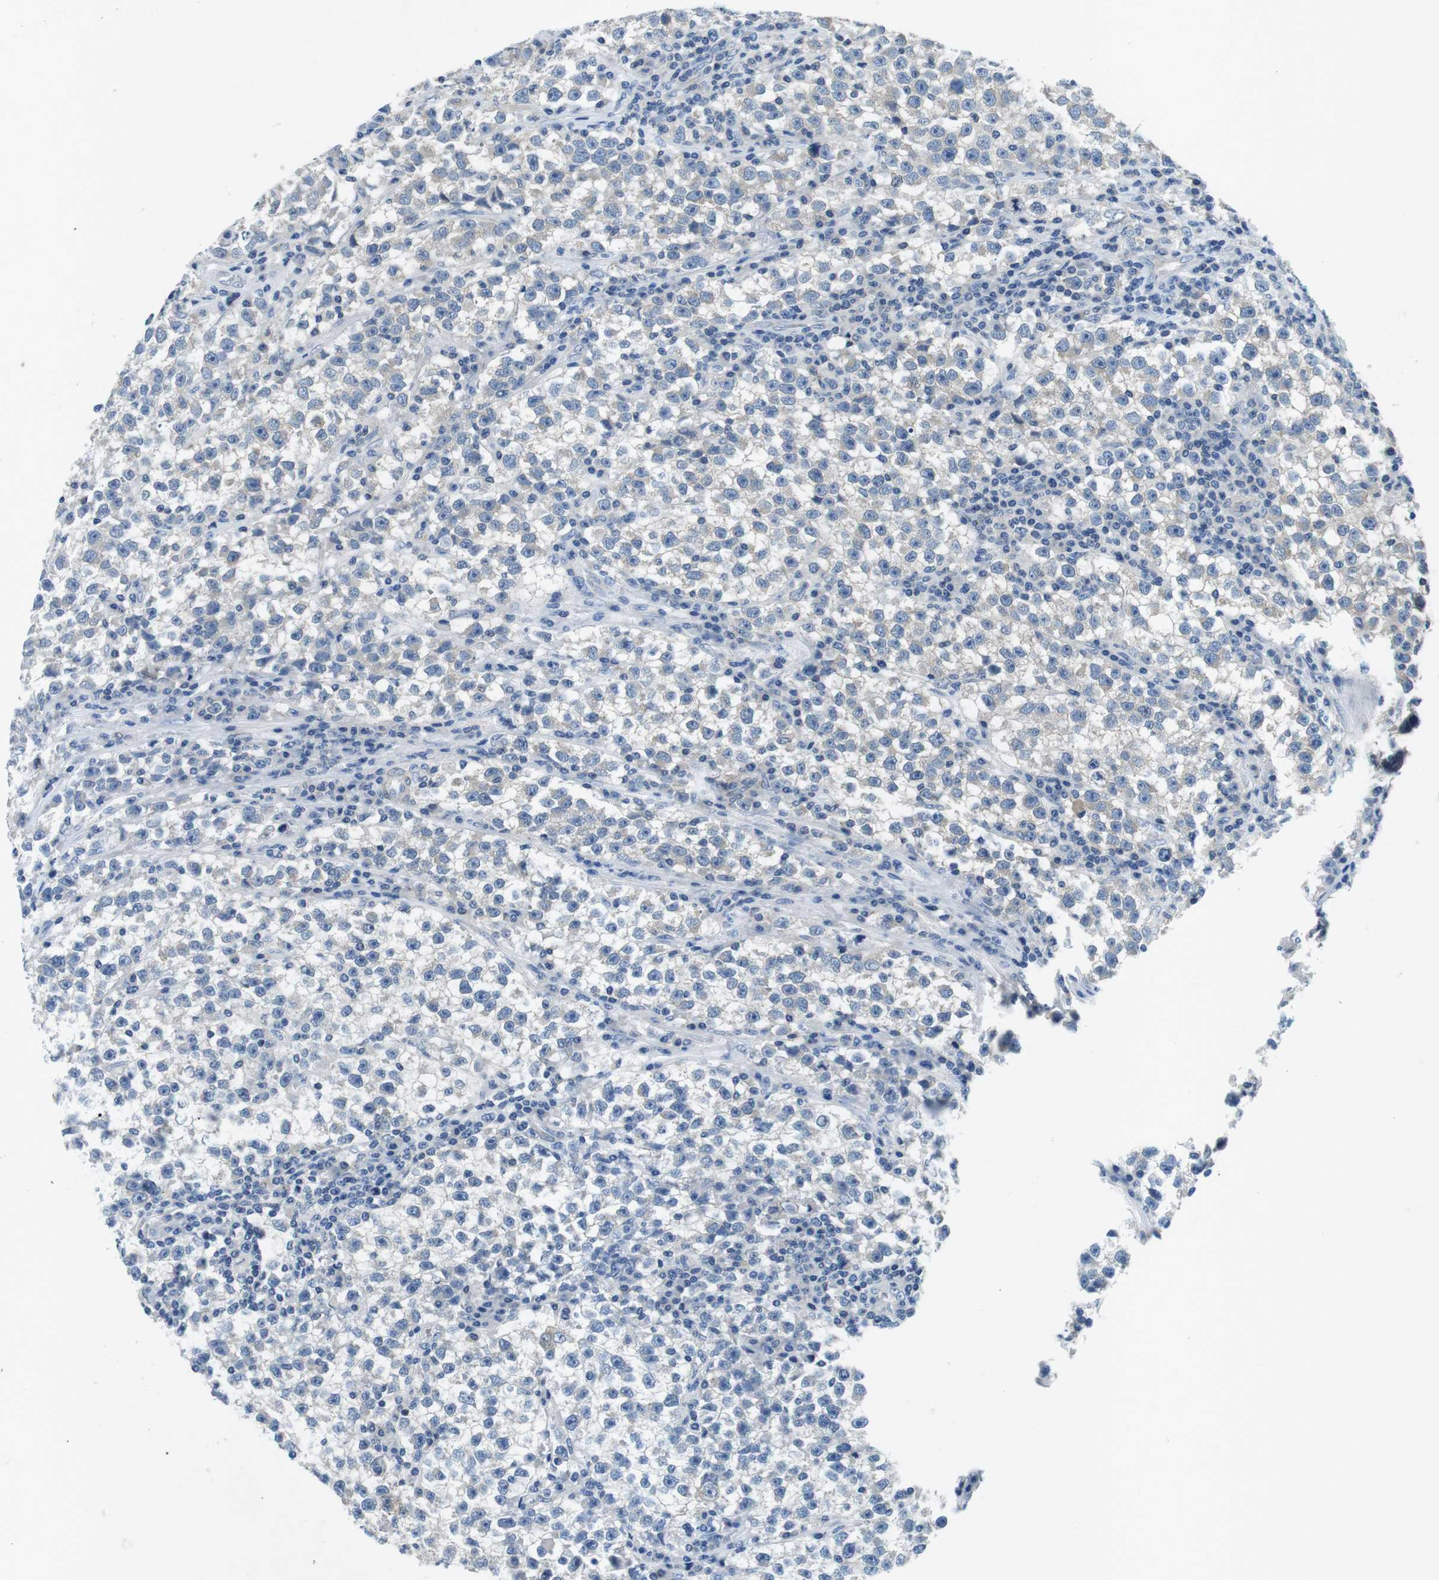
{"staining": {"intensity": "negative", "quantity": "none", "location": "none"}, "tissue": "testis cancer", "cell_type": "Tumor cells", "image_type": "cancer", "snomed": [{"axis": "morphology", "description": "Seminoma, NOS"}, {"axis": "topography", "description": "Testis"}], "caption": "The micrograph exhibits no significant positivity in tumor cells of testis cancer (seminoma). Brightfield microscopy of immunohistochemistry stained with DAB (brown) and hematoxylin (blue), captured at high magnification.", "gene": "PHLDA1", "patient": {"sex": "male", "age": 22}}